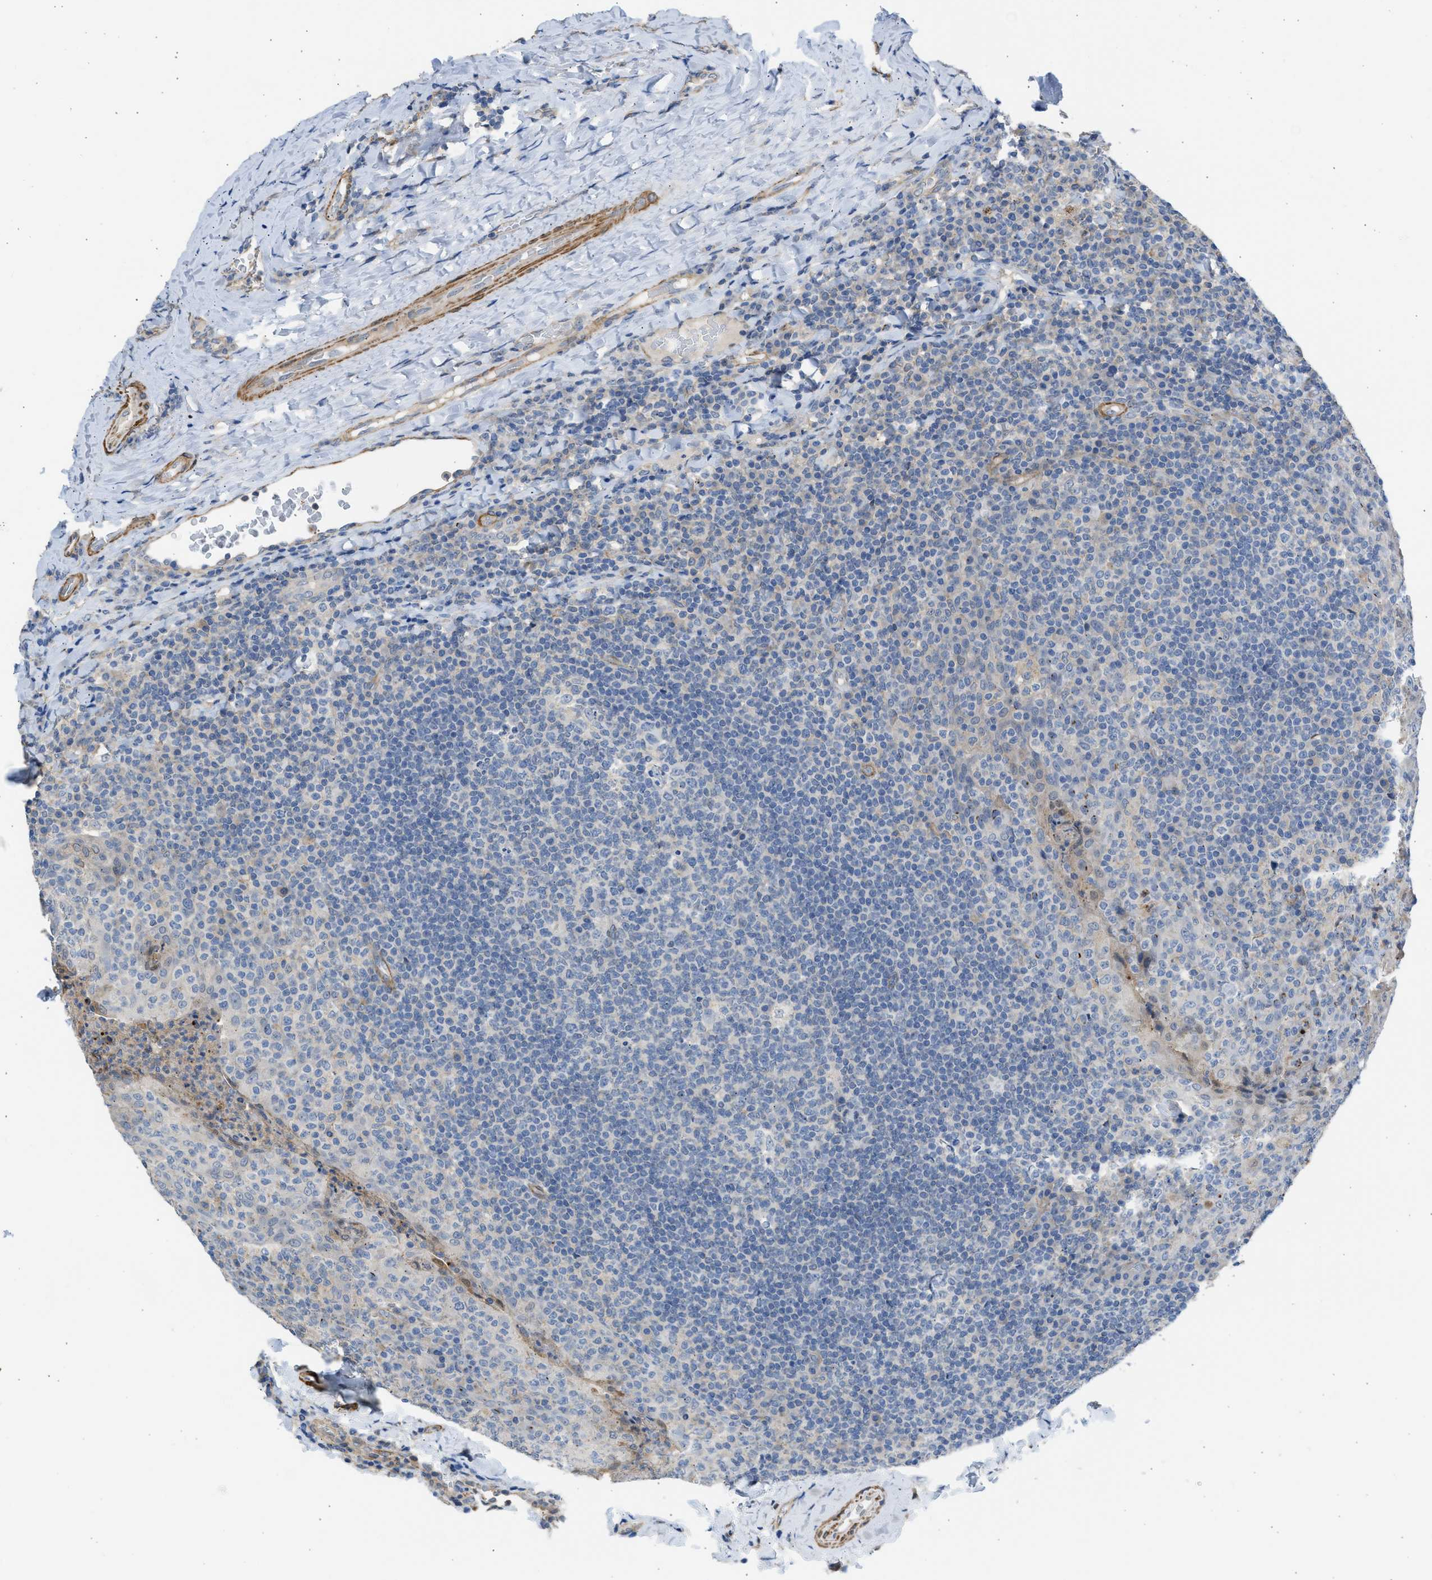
{"staining": {"intensity": "negative", "quantity": "none", "location": "none"}, "tissue": "tonsil", "cell_type": "Germinal center cells", "image_type": "normal", "snomed": [{"axis": "morphology", "description": "Normal tissue, NOS"}, {"axis": "topography", "description": "Tonsil"}], "caption": "Tonsil stained for a protein using immunohistochemistry demonstrates no staining germinal center cells.", "gene": "PCNX3", "patient": {"sex": "male", "age": 17}}